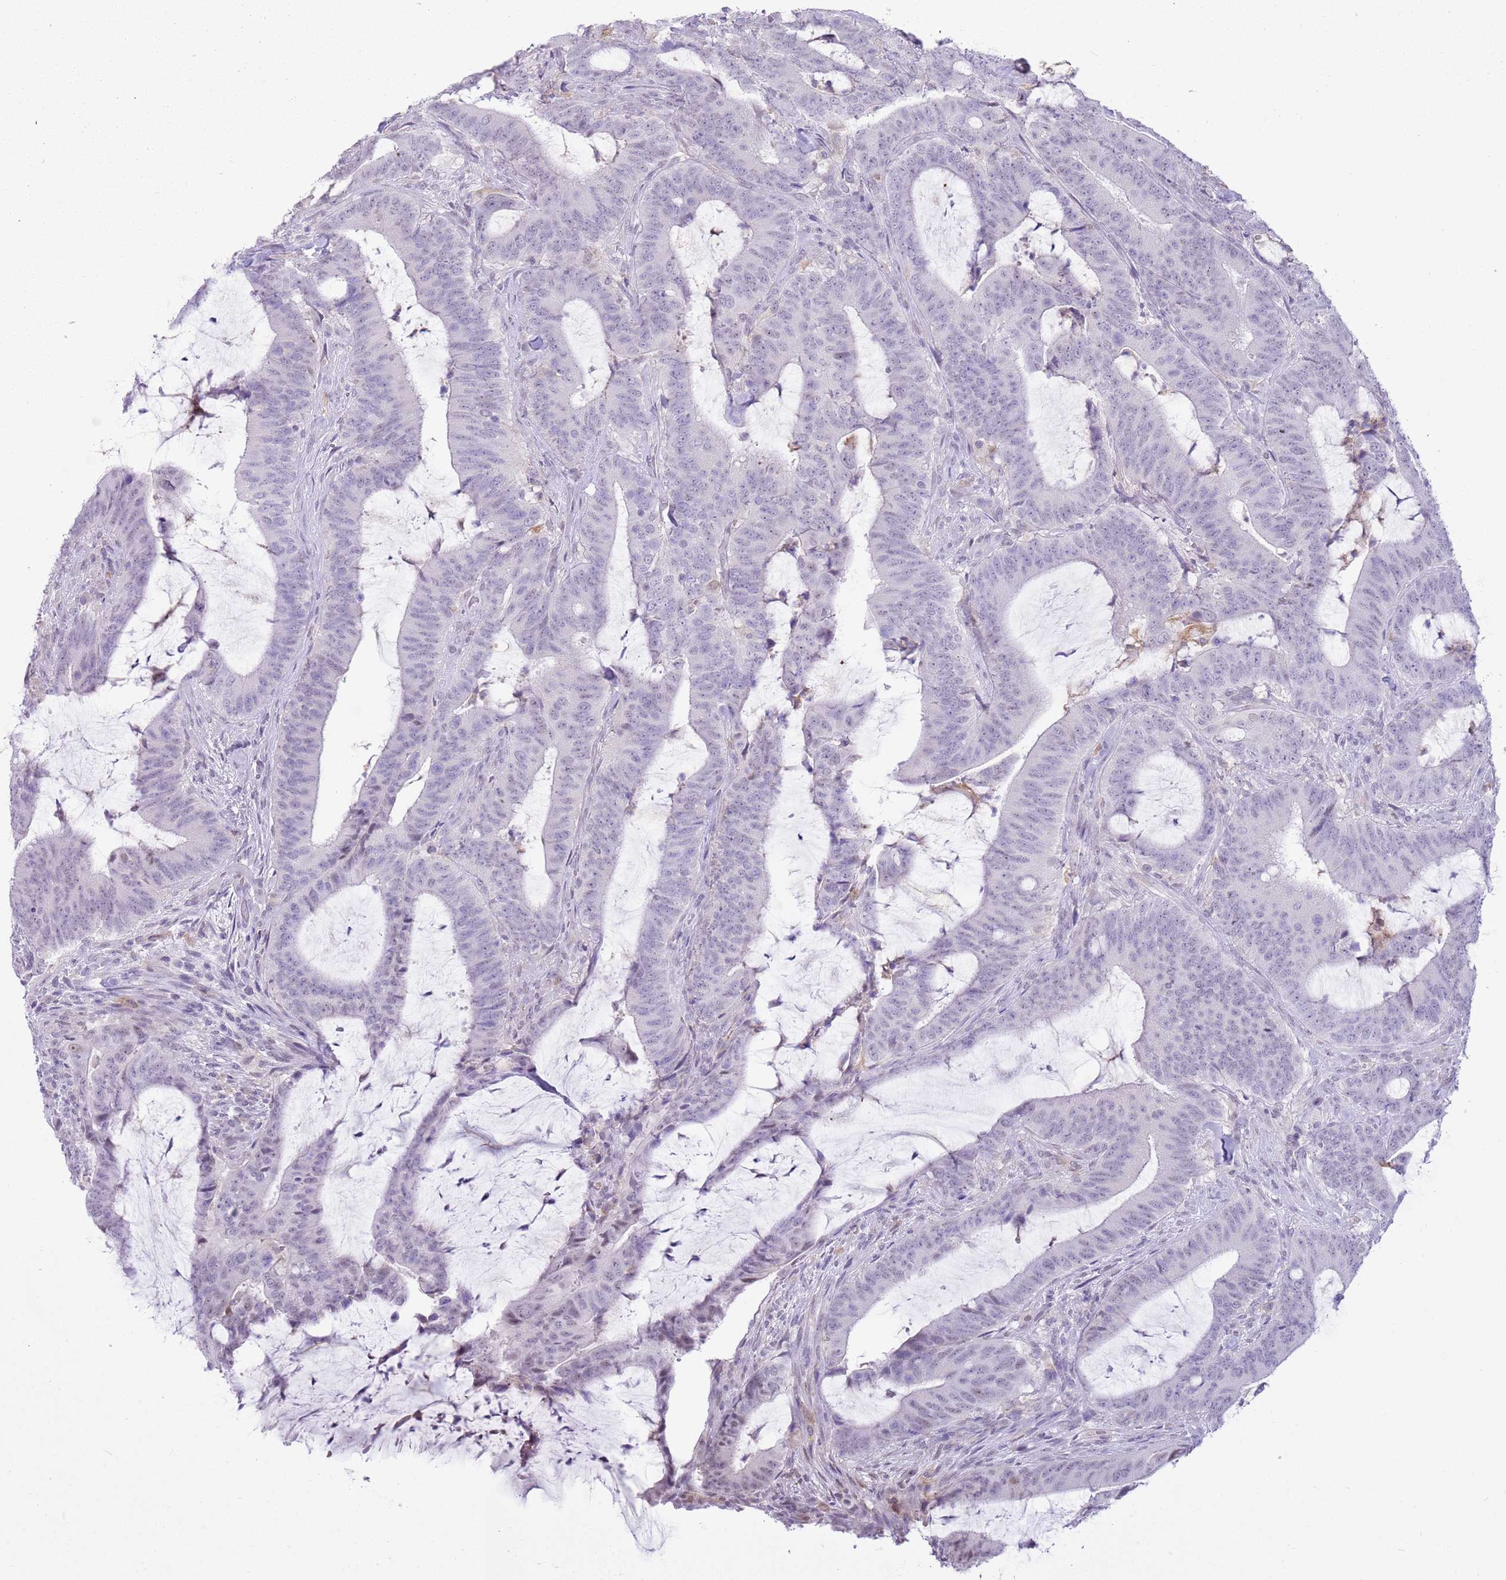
{"staining": {"intensity": "negative", "quantity": "none", "location": "none"}, "tissue": "colorectal cancer", "cell_type": "Tumor cells", "image_type": "cancer", "snomed": [{"axis": "morphology", "description": "Adenocarcinoma, NOS"}, {"axis": "topography", "description": "Colon"}], "caption": "Adenocarcinoma (colorectal) stained for a protein using immunohistochemistry reveals no expression tumor cells.", "gene": "PPP1R17", "patient": {"sex": "female", "age": 43}}